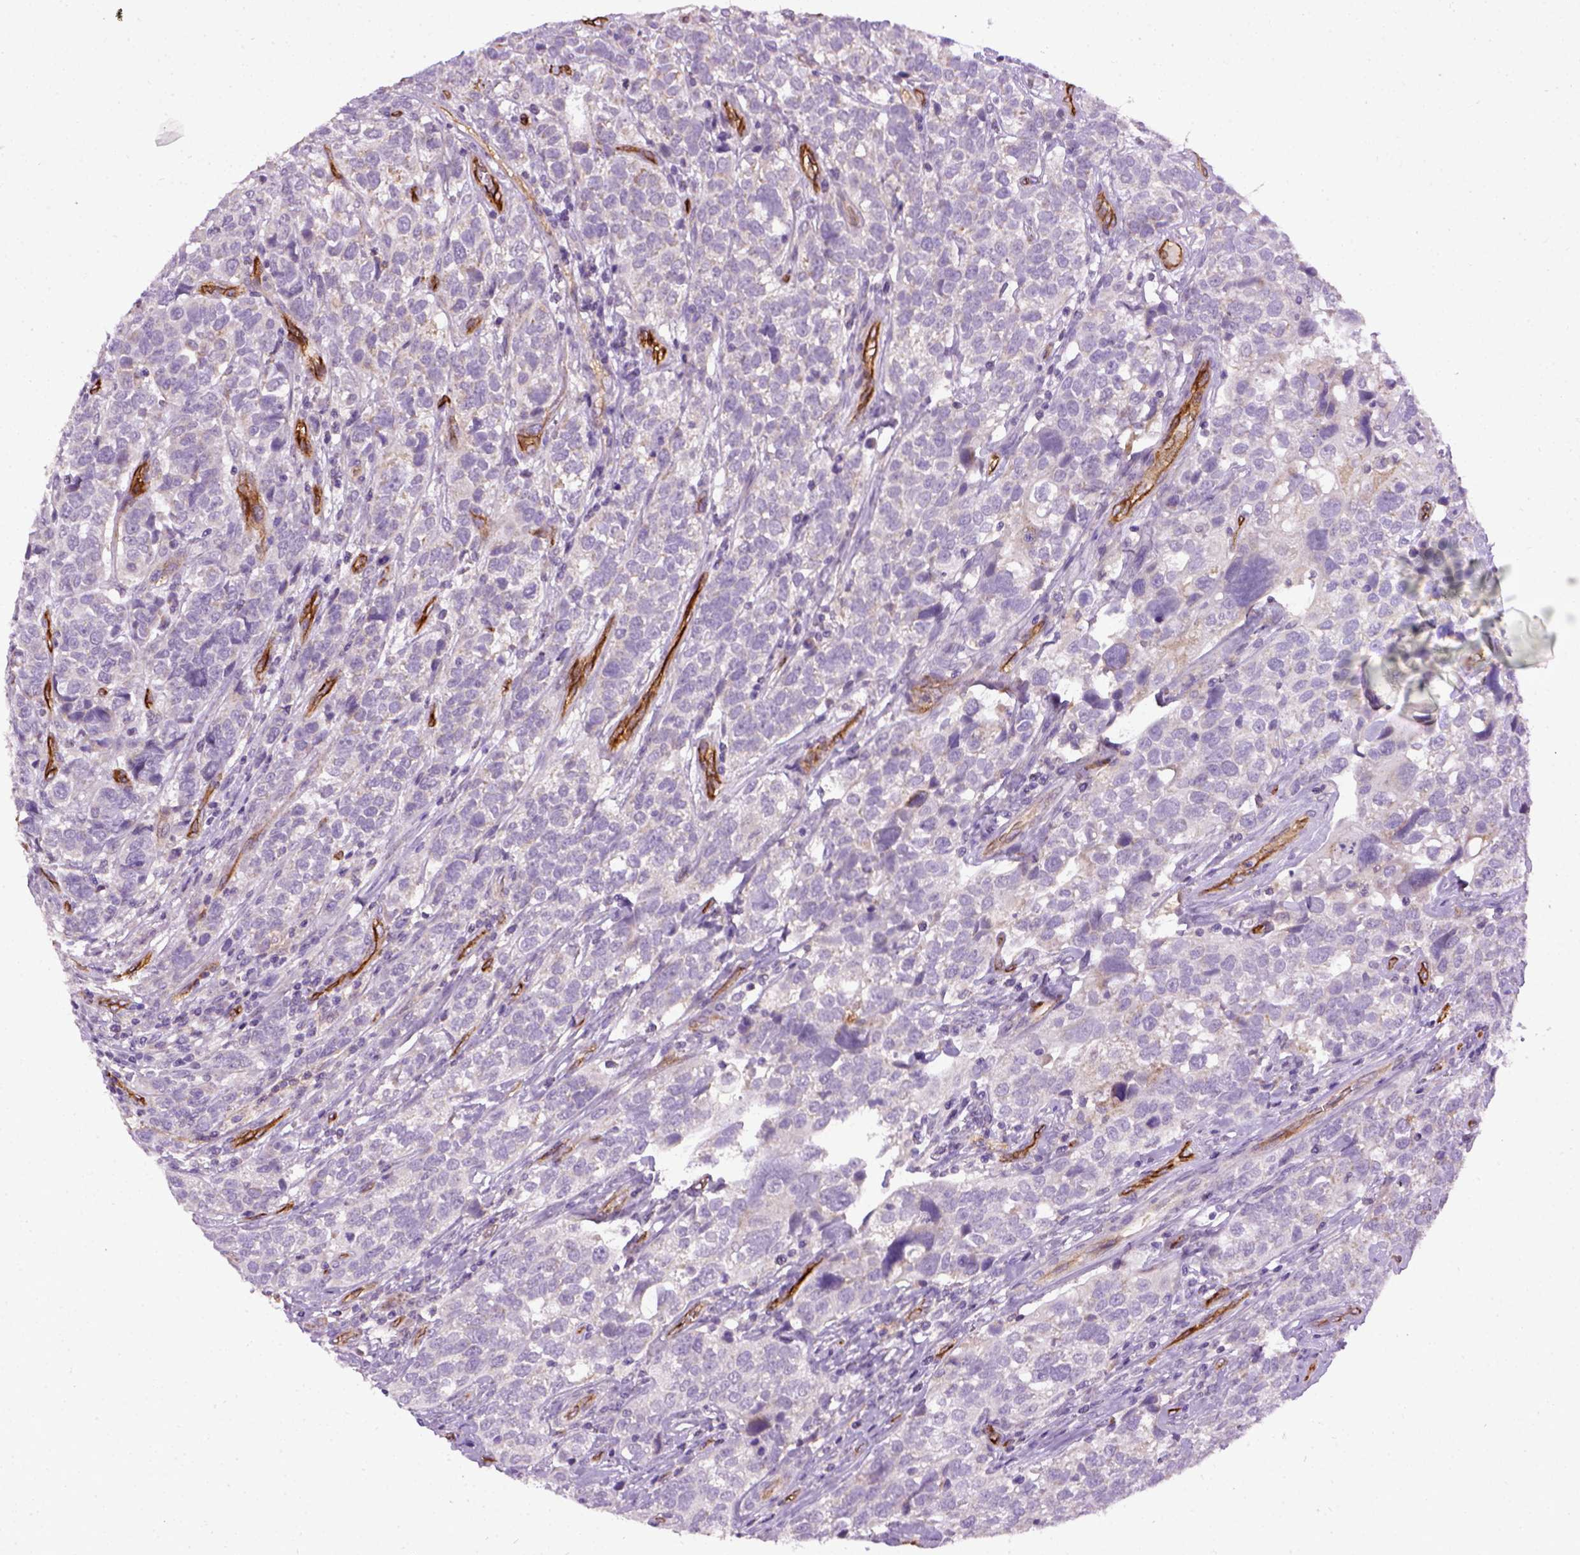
{"staining": {"intensity": "negative", "quantity": "none", "location": "none"}, "tissue": "urothelial cancer", "cell_type": "Tumor cells", "image_type": "cancer", "snomed": [{"axis": "morphology", "description": "Urothelial carcinoma, High grade"}, {"axis": "topography", "description": "Urinary bladder"}], "caption": "The image displays no significant staining in tumor cells of high-grade urothelial carcinoma. (DAB IHC visualized using brightfield microscopy, high magnification).", "gene": "ENG", "patient": {"sex": "female", "age": 58}}